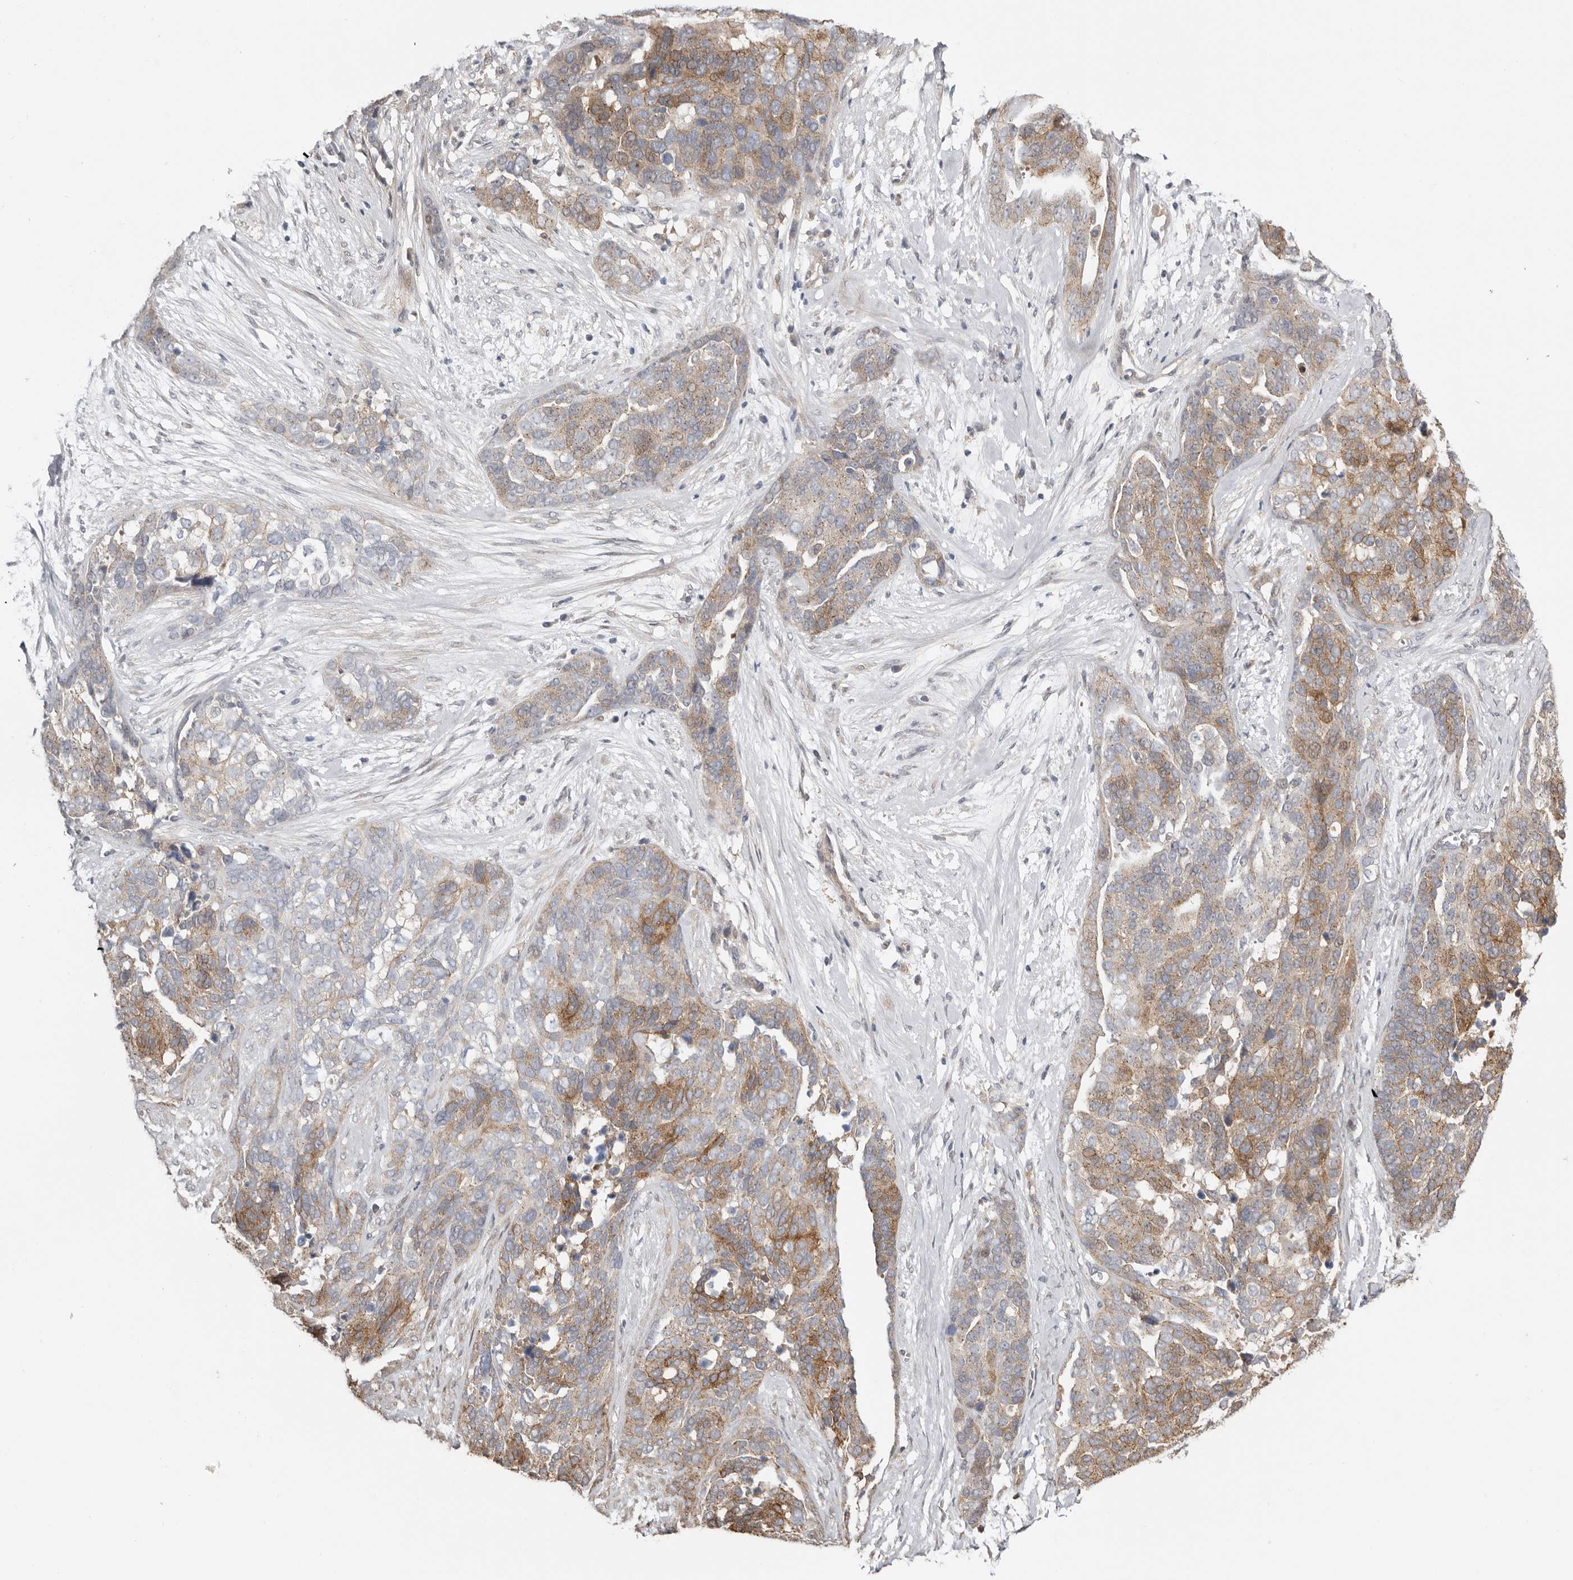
{"staining": {"intensity": "moderate", "quantity": "<25%", "location": "cytoplasmic/membranous"}, "tissue": "ovarian cancer", "cell_type": "Tumor cells", "image_type": "cancer", "snomed": [{"axis": "morphology", "description": "Cystadenocarcinoma, serous, NOS"}, {"axis": "topography", "description": "Ovary"}], "caption": "About <25% of tumor cells in serous cystadenocarcinoma (ovarian) exhibit moderate cytoplasmic/membranous protein positivity as visualized by brown immunohistochemical staining.", "gene": "MSRB2", "patient": {"sex": "female", "age": 44}}